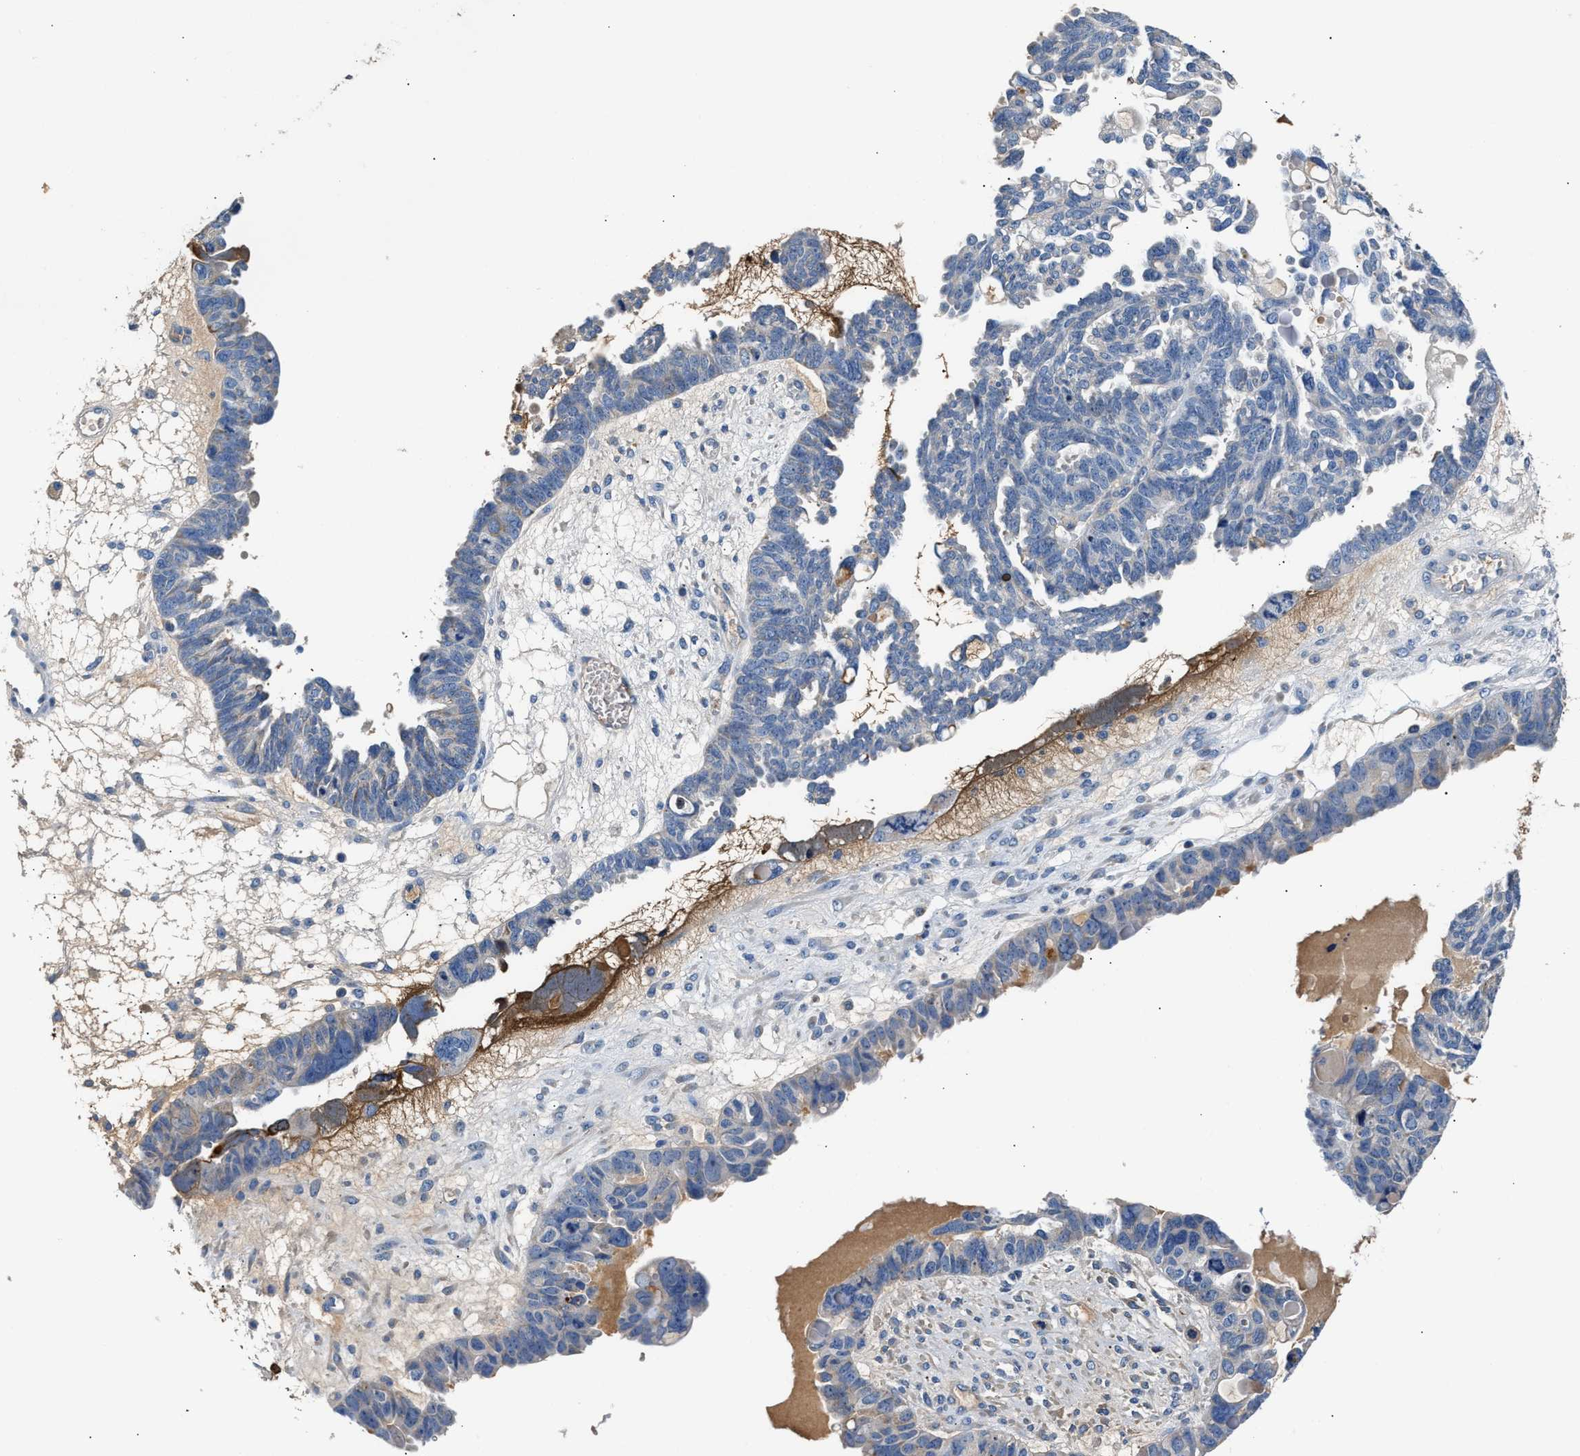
{"staining": {"intensity": "negative", "quantity": "none", "location": "none"}, "tissue": "ovarian cancer", "cell_type": "Tumor cells", "image_type": "cancer", "snomed": [{"axis": "morphology", "description": "Cystadenocarcinoma, serous, NOS"}, {"axis": "topography", "description": "Ovary"}], "caption": "IHC of serous cystadenocarcinoma (ovarian) exhibits no staining in tumor cells.", "gene": "TUT7", "patient": {"sex": "female", "age": 79}}